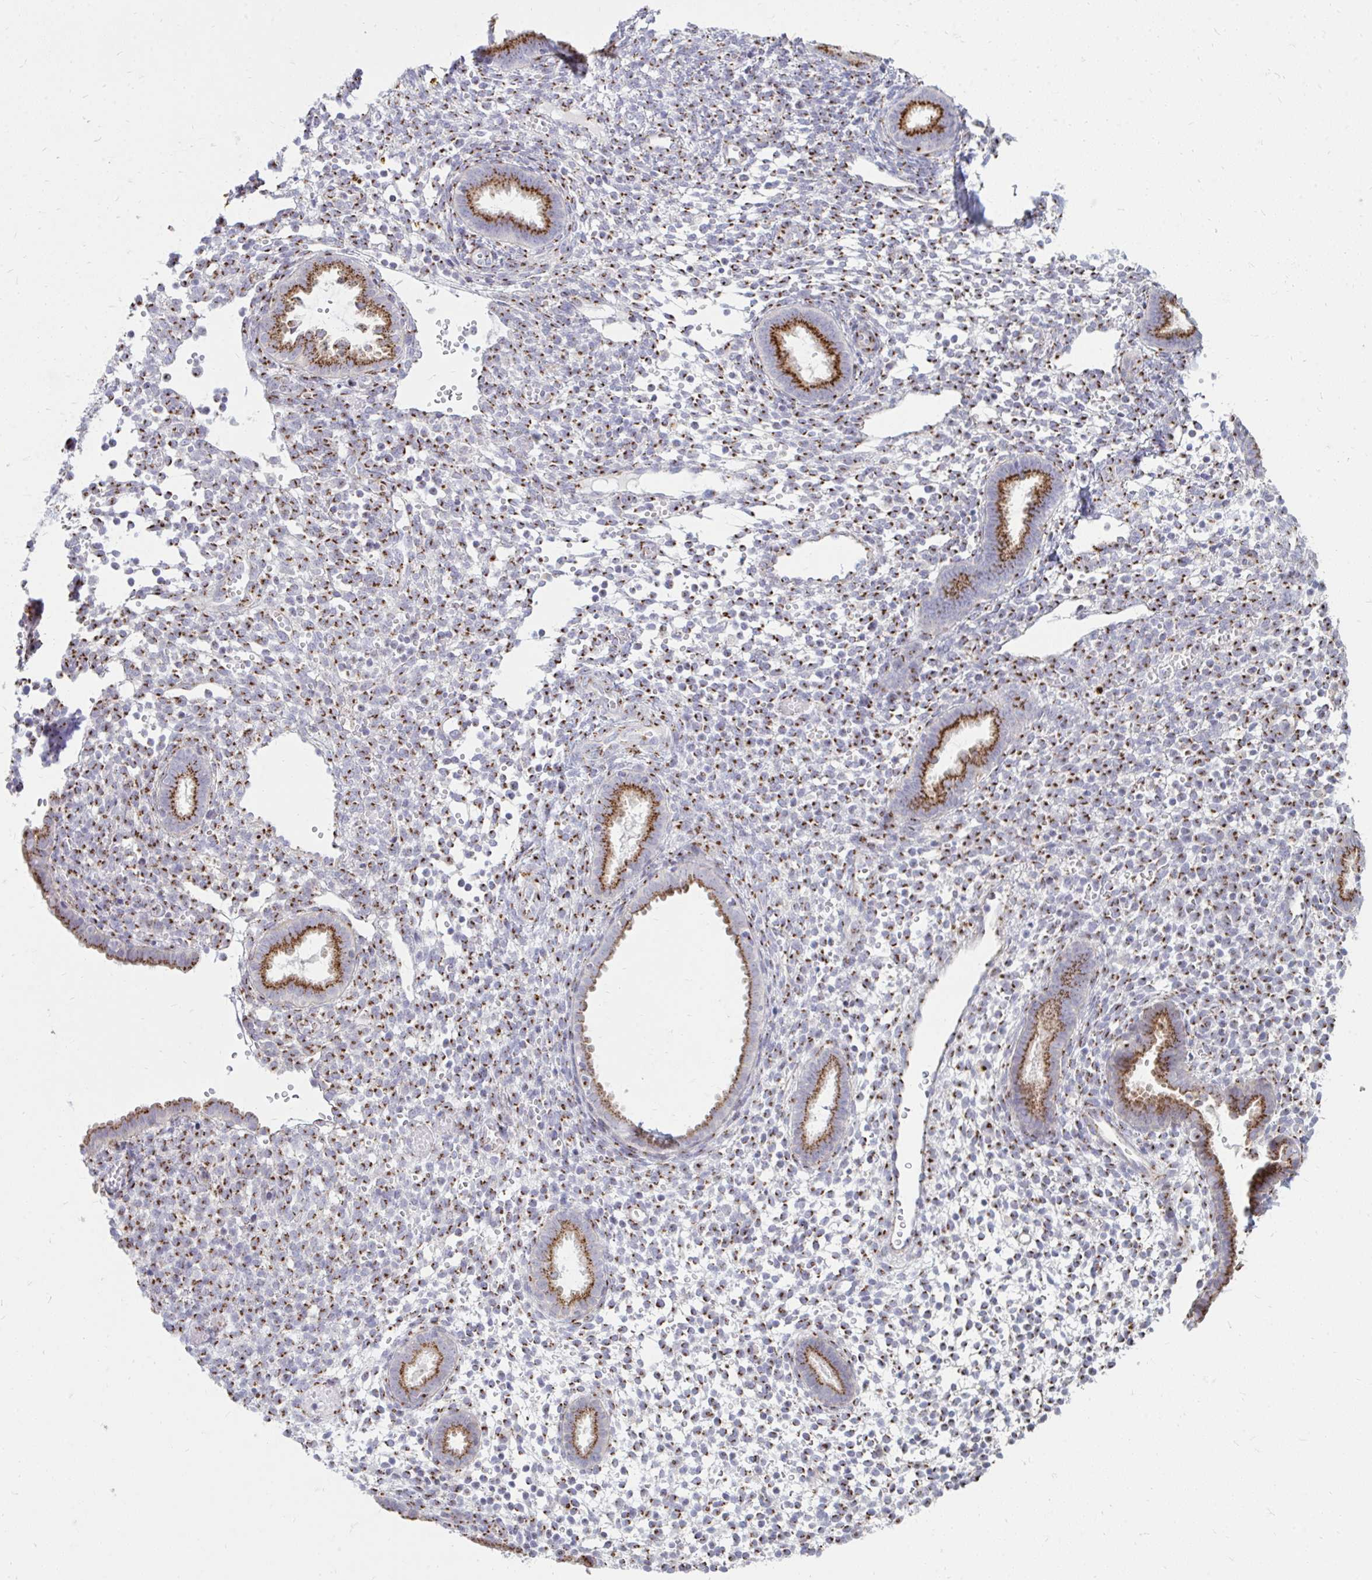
{"staining": {"intensity": "strong", "quantity": "25%-75%", "location": "cytoplasmic/membranous"}, "tissue": "endometrium", "cell_type": "Cells in endometrial stroma", "image_type": "normal", "snomed": [{"axis": "morphology", "description": "Normal tissue, NOS"}, {"axis": "topography", "description": "Endometrium"}], "caption": "This image exhibits immunohistochemistry staining of normal endometrium, with high strong cytoplasmic/membranous expression in approximately 25%-75% of cells in endometrial stroma.", "gene": "RAB6A", "patient": {"sex": "female", "age": 36}}